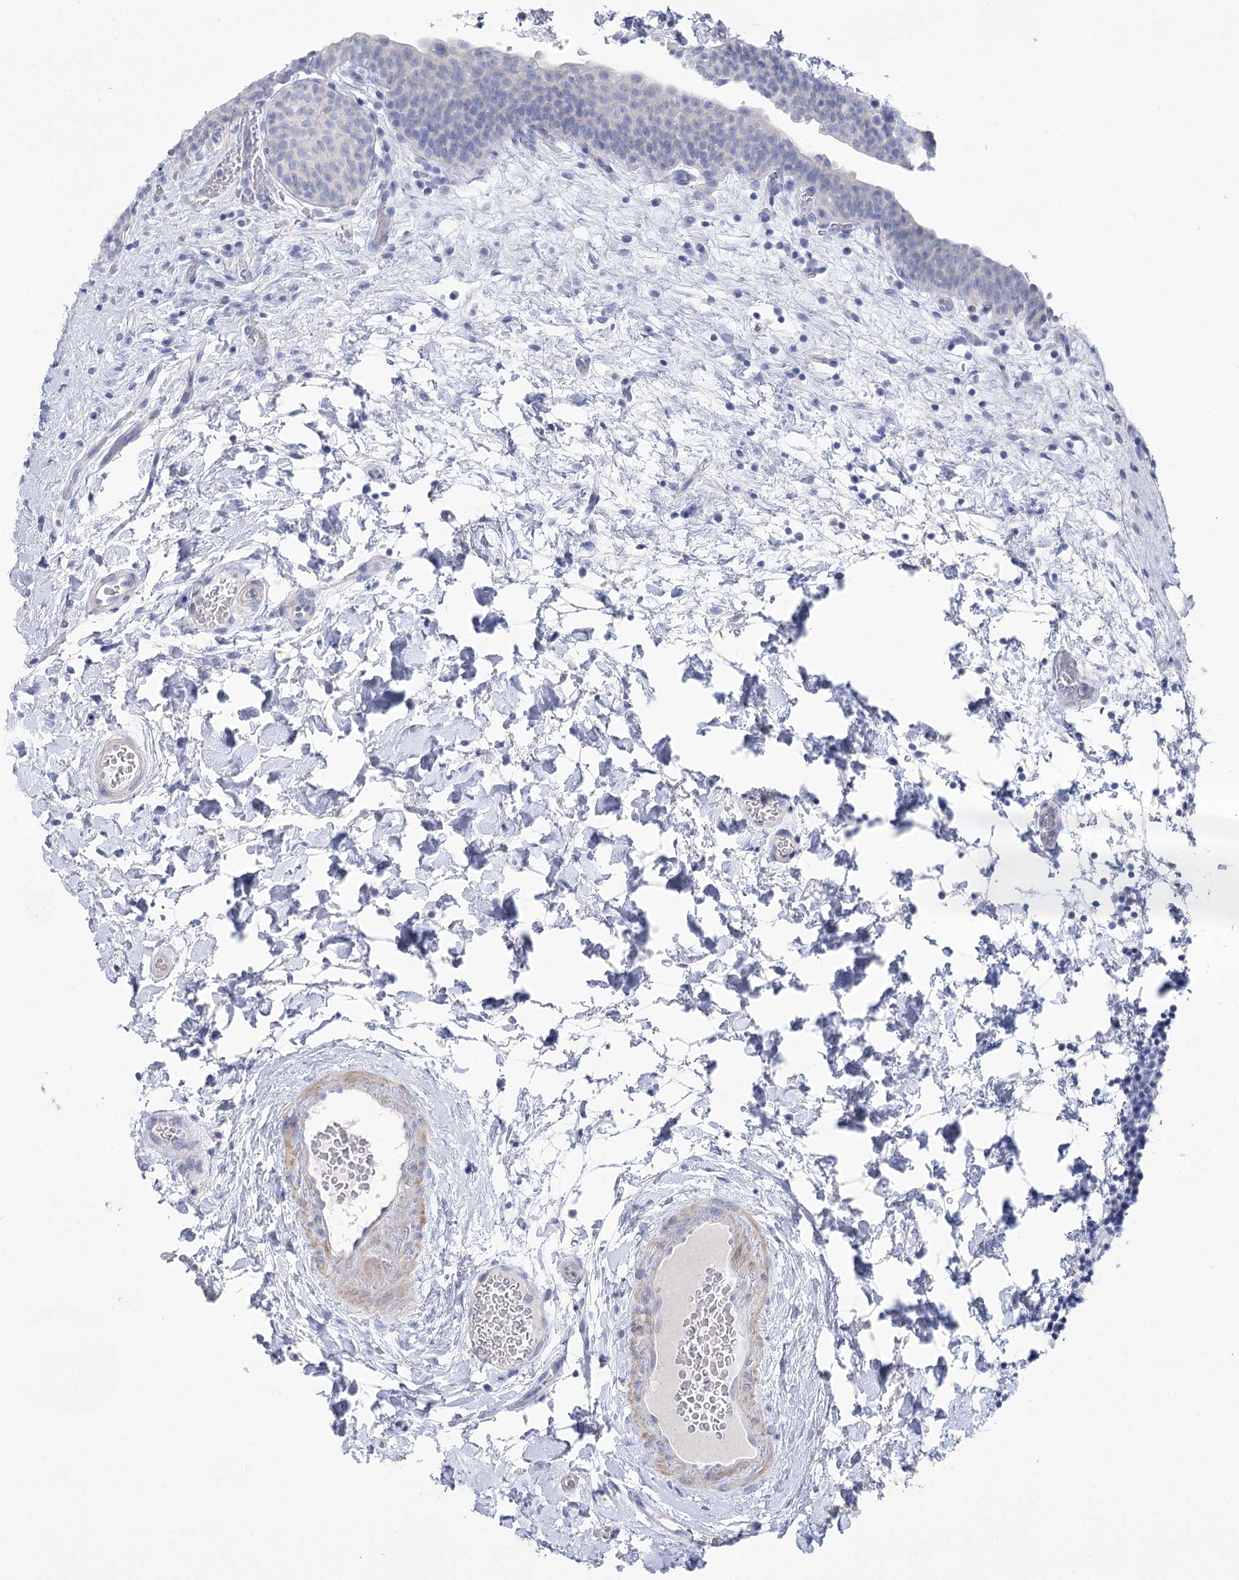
{"staining": {"intensity": "negative", "quantity": "none", "location": "none"}, "tissue": "urinary bladder", "cell_type": "Urothelial cells", "image_type": "normal", "snomed": [{"axis": "morphology", "description": "Normal tissue, NOS"}, {"axis": "topography", "description": "Urinary bladder"}], "caption": "The image displays no significant staining in urothelial cells of urinary bladder. (Stains: DAB IHC with hematoxylin counter stain, Microscopy: brightfield microscopy at high magnification).", "gene": "WDR74", "patient": {"sex": "male", "age": 83}}